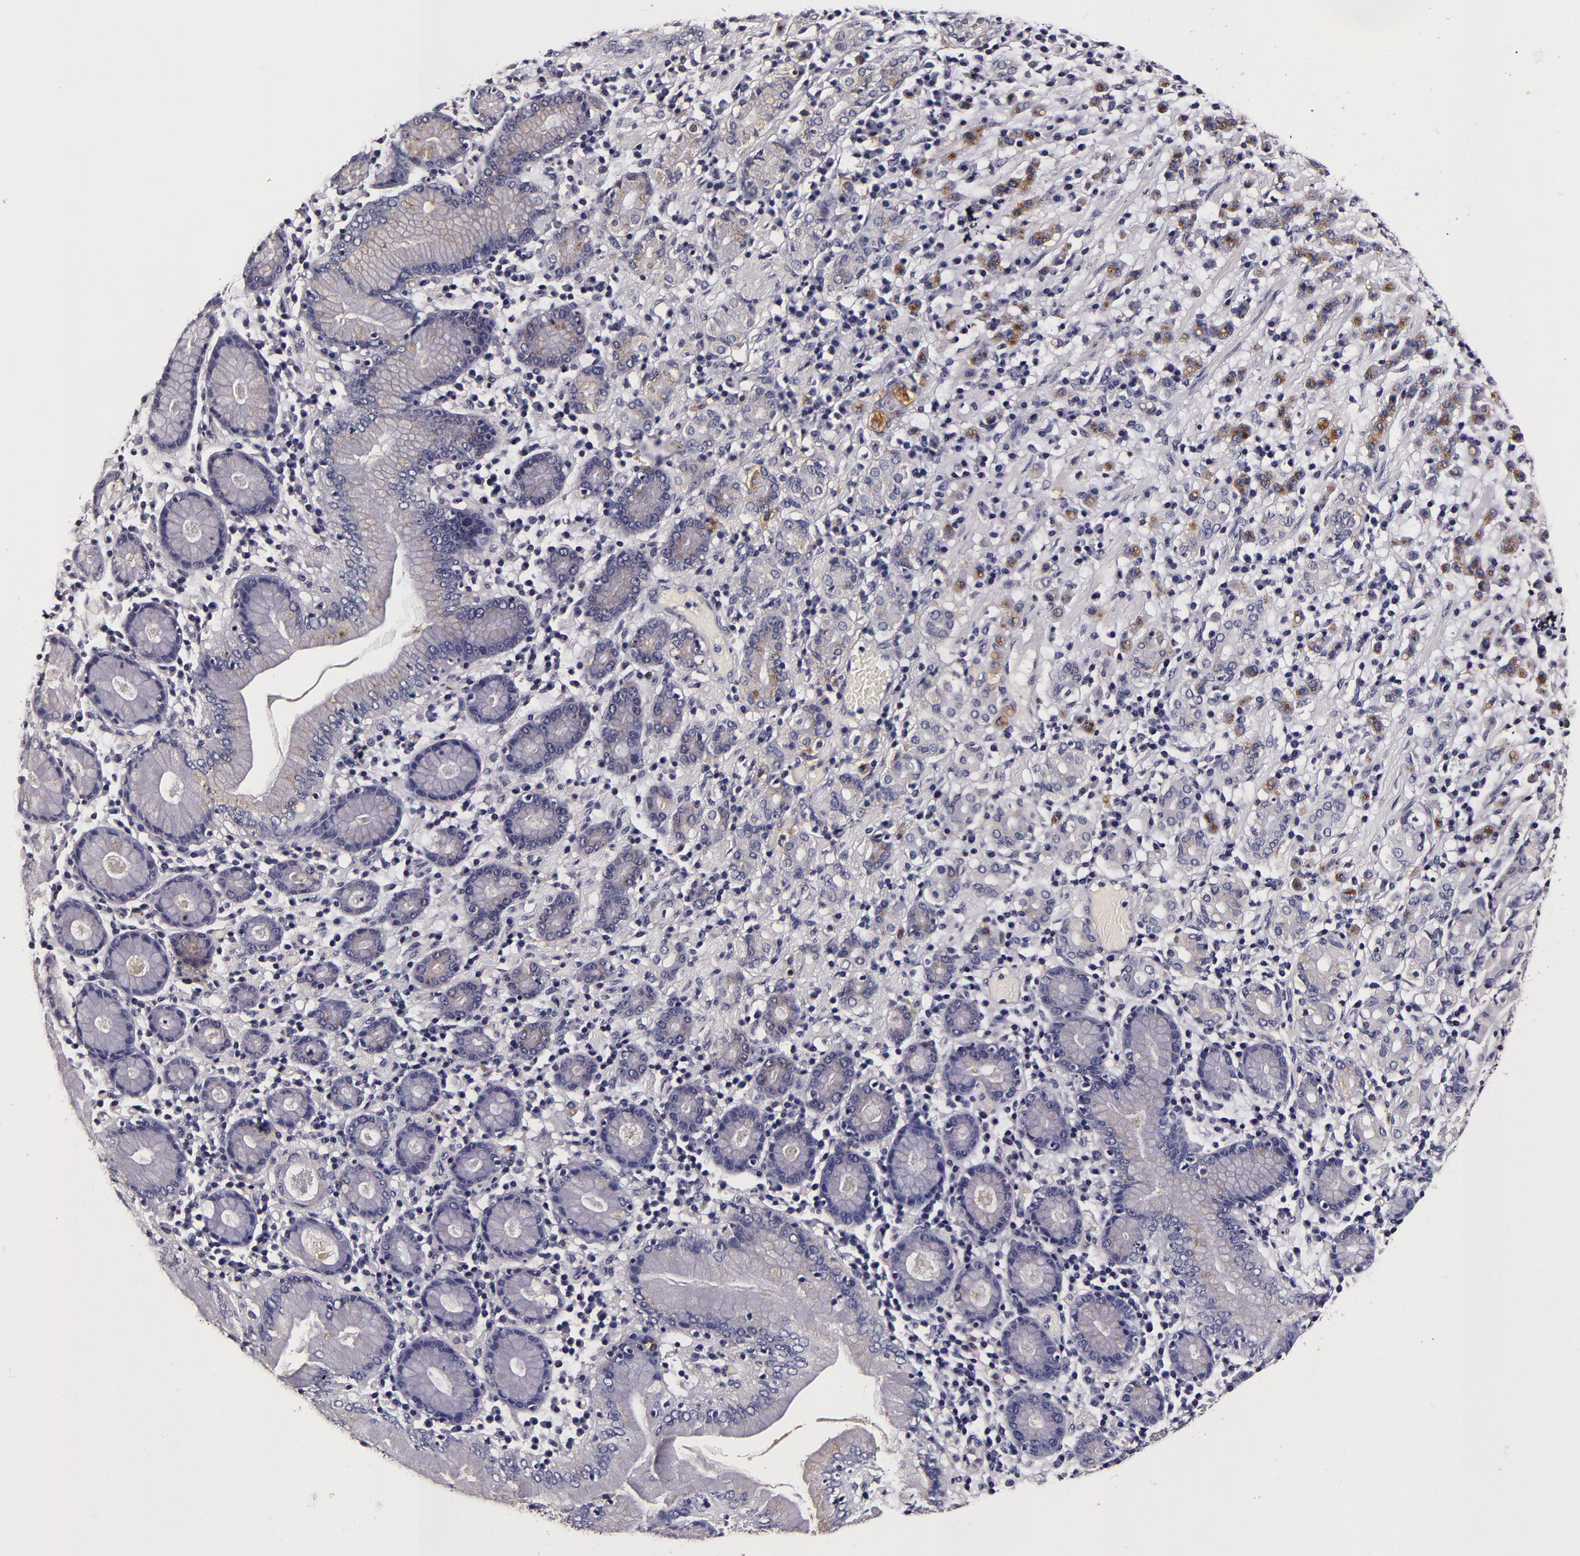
{"staining": {"intensity": "moderate", "quantity": "<25%", "location": "cytoplasmic/membranous"}, "tissue": "stomach cancer", "cell_type": "Tumor cells", "image_type": "cancer", "snomed": [{"axis": "morphology", "description": "Adenocarcinoma, NOS"}, {"axis": "topography", "description": "Stomach, lower"}], "caption": "High-power microscopy captured an immunohistochemistry image of adenocarcinoma (stomach), revealing moderate cytoplasmic/membranous expression in approximately <25% of tumor cells.", "gene": "LGALS3BP", "patient": {"sex": "male", "age": 88}}